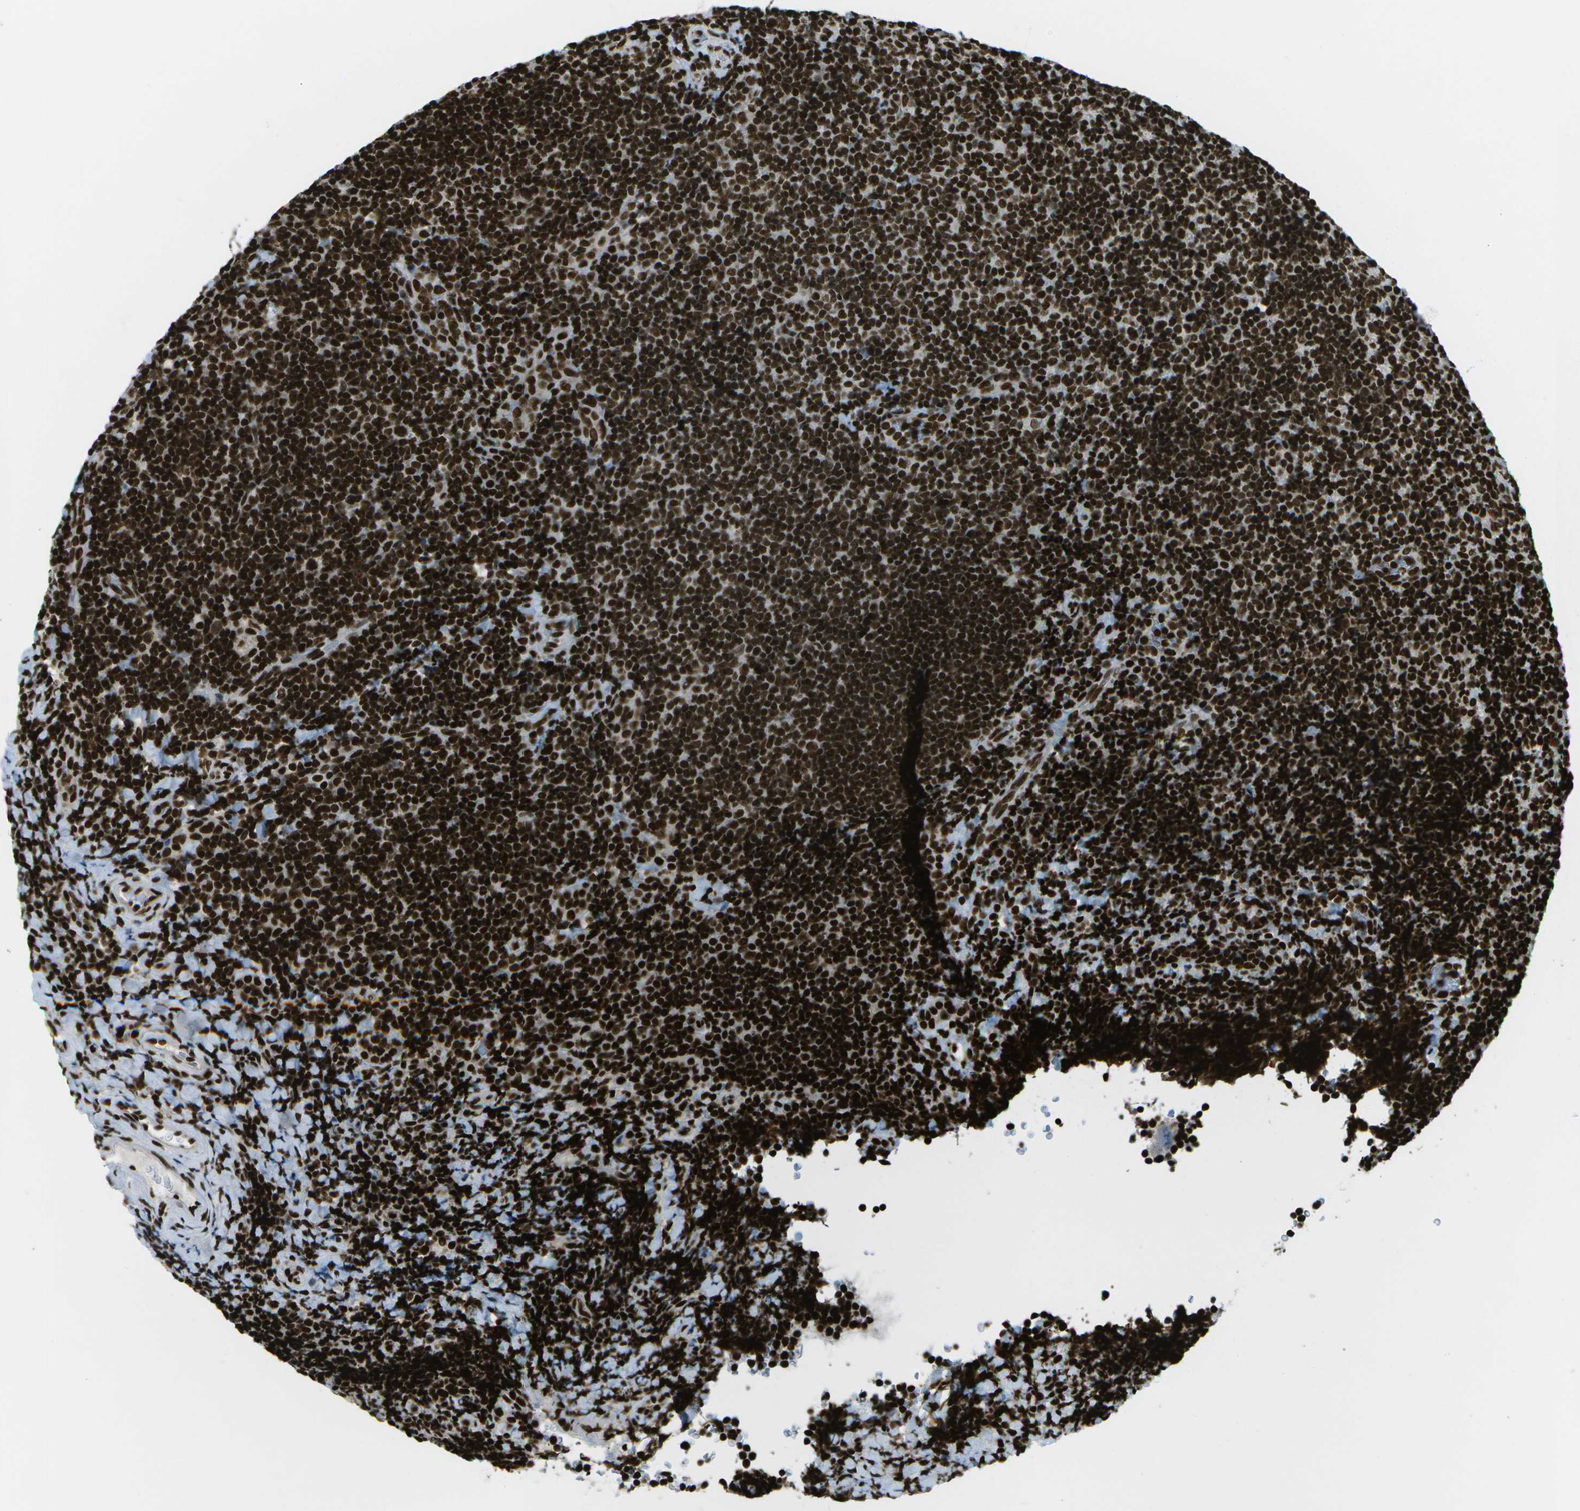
{"staining": {"intensity": "strong", "quantity": ">75%", "location": "nuclear"}, "tissue": "tonsil", "cell_type": "Germinal center cells", "image_type": "normal", "snomed": [{"axis": "morphology", "description": "Normal tissue, NOS"}, {"axis": "topography", "description": "Tonsil"}], "caption": "Protein staining of benign tonsil exhibits strong nuclear positivity in approximately >75% of germinal center cells. (Stains: DAB (3,3'-diaminobenzidine) in brown, nuclei in blue, Microscopy: brightfield microscopy at high magnification).", "gene": "GLYR1", "patient": {"sex": "male", "age": 37}}